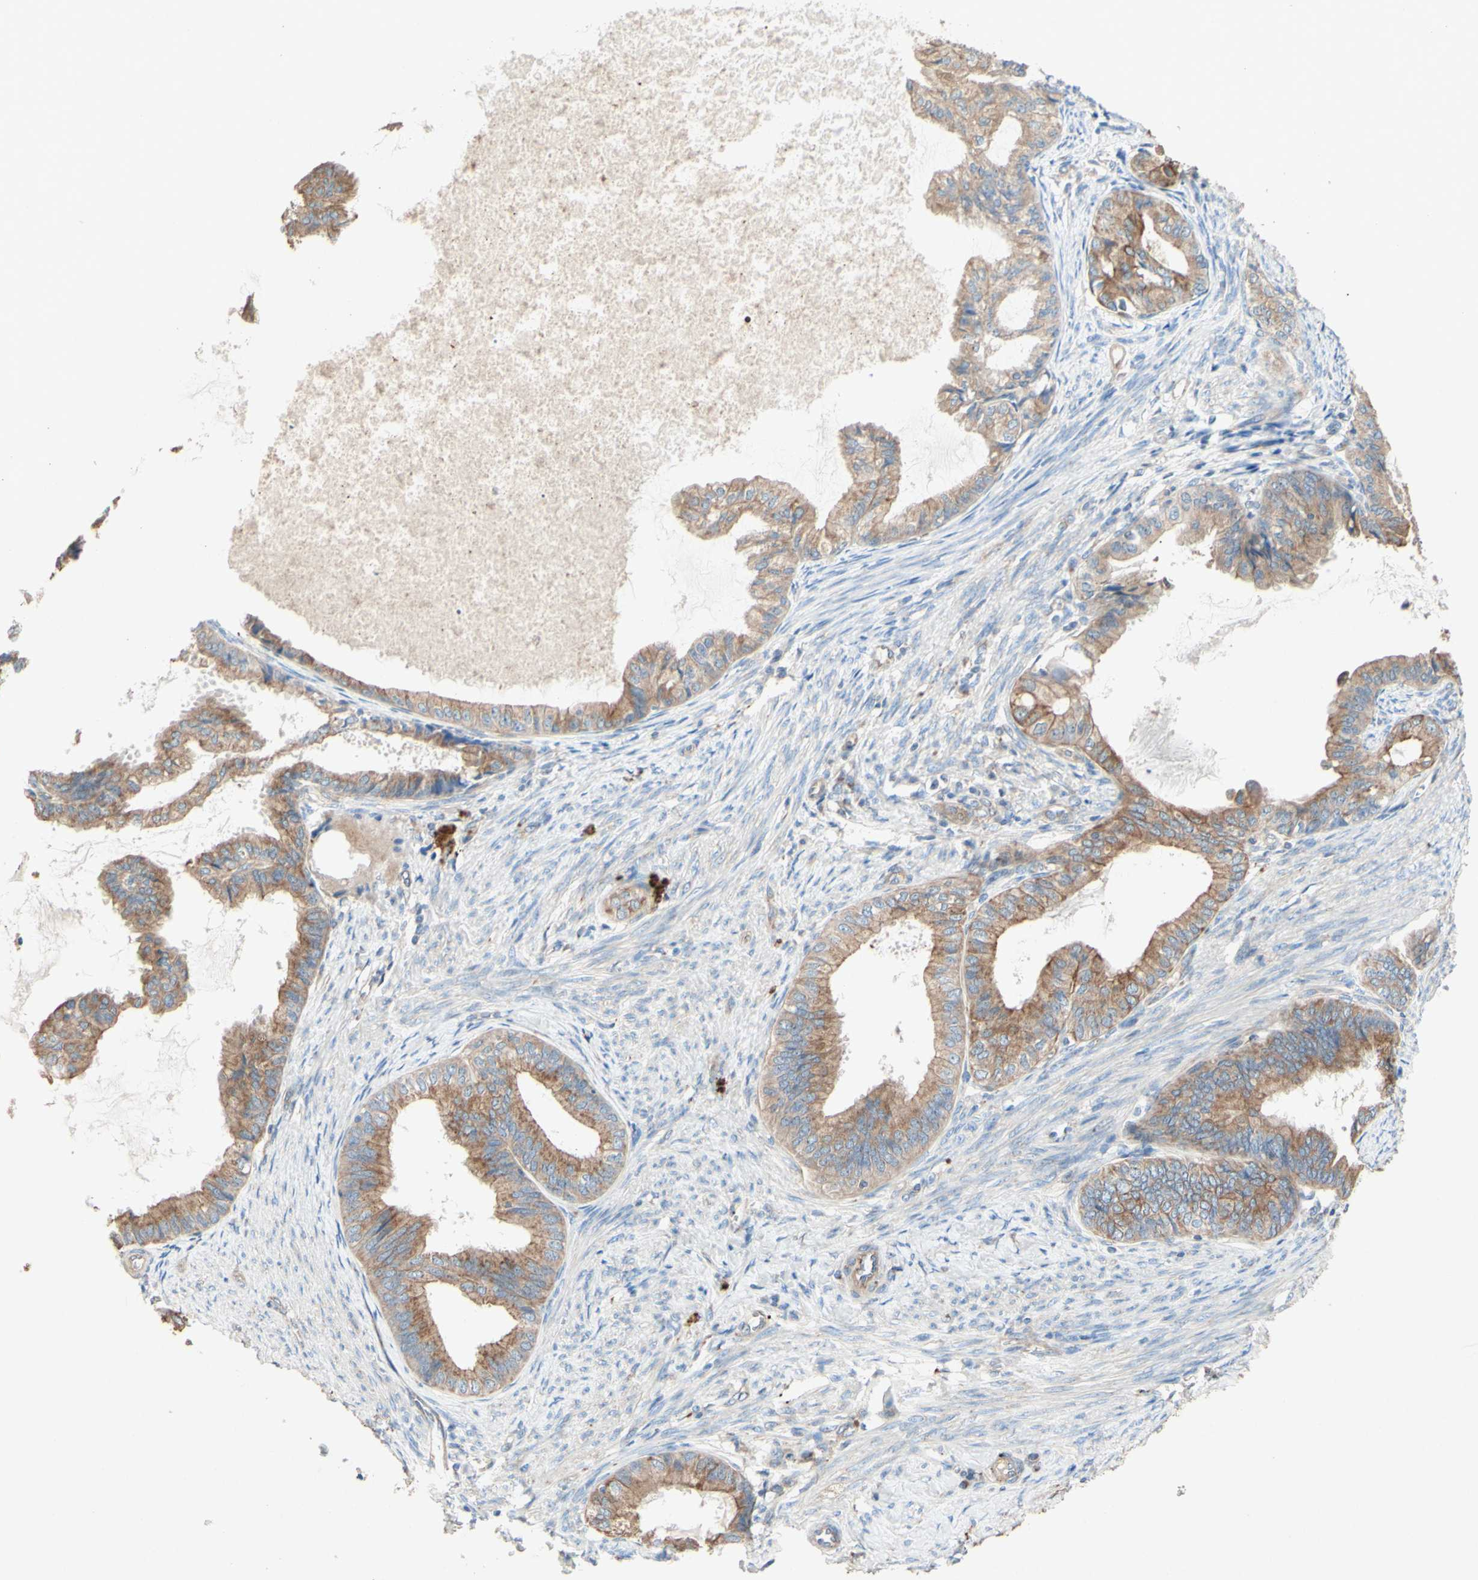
{"staining": {"intensity": "moderate", "quantity": ">75%", "location": "cytoplasmic/membranous"}, "tissue": "endometrial cancer", "cell_type": "Tumor cells", "image_type": "cancer", "snomed": [{"axis": "morphology", "description": "Adenocarcinoma, NOS"}, {"axis": "topography", "description": "Endometrium"}], "caption": "This photomicrograph displays immunohistochemistry (IHC) staining of endometrial cancer, with medium moderate cytoplasmic/membranous expression in about >75% of tumor cells.", "gene": "MTM1", "patient": {"sex": "female", "age": 86}}